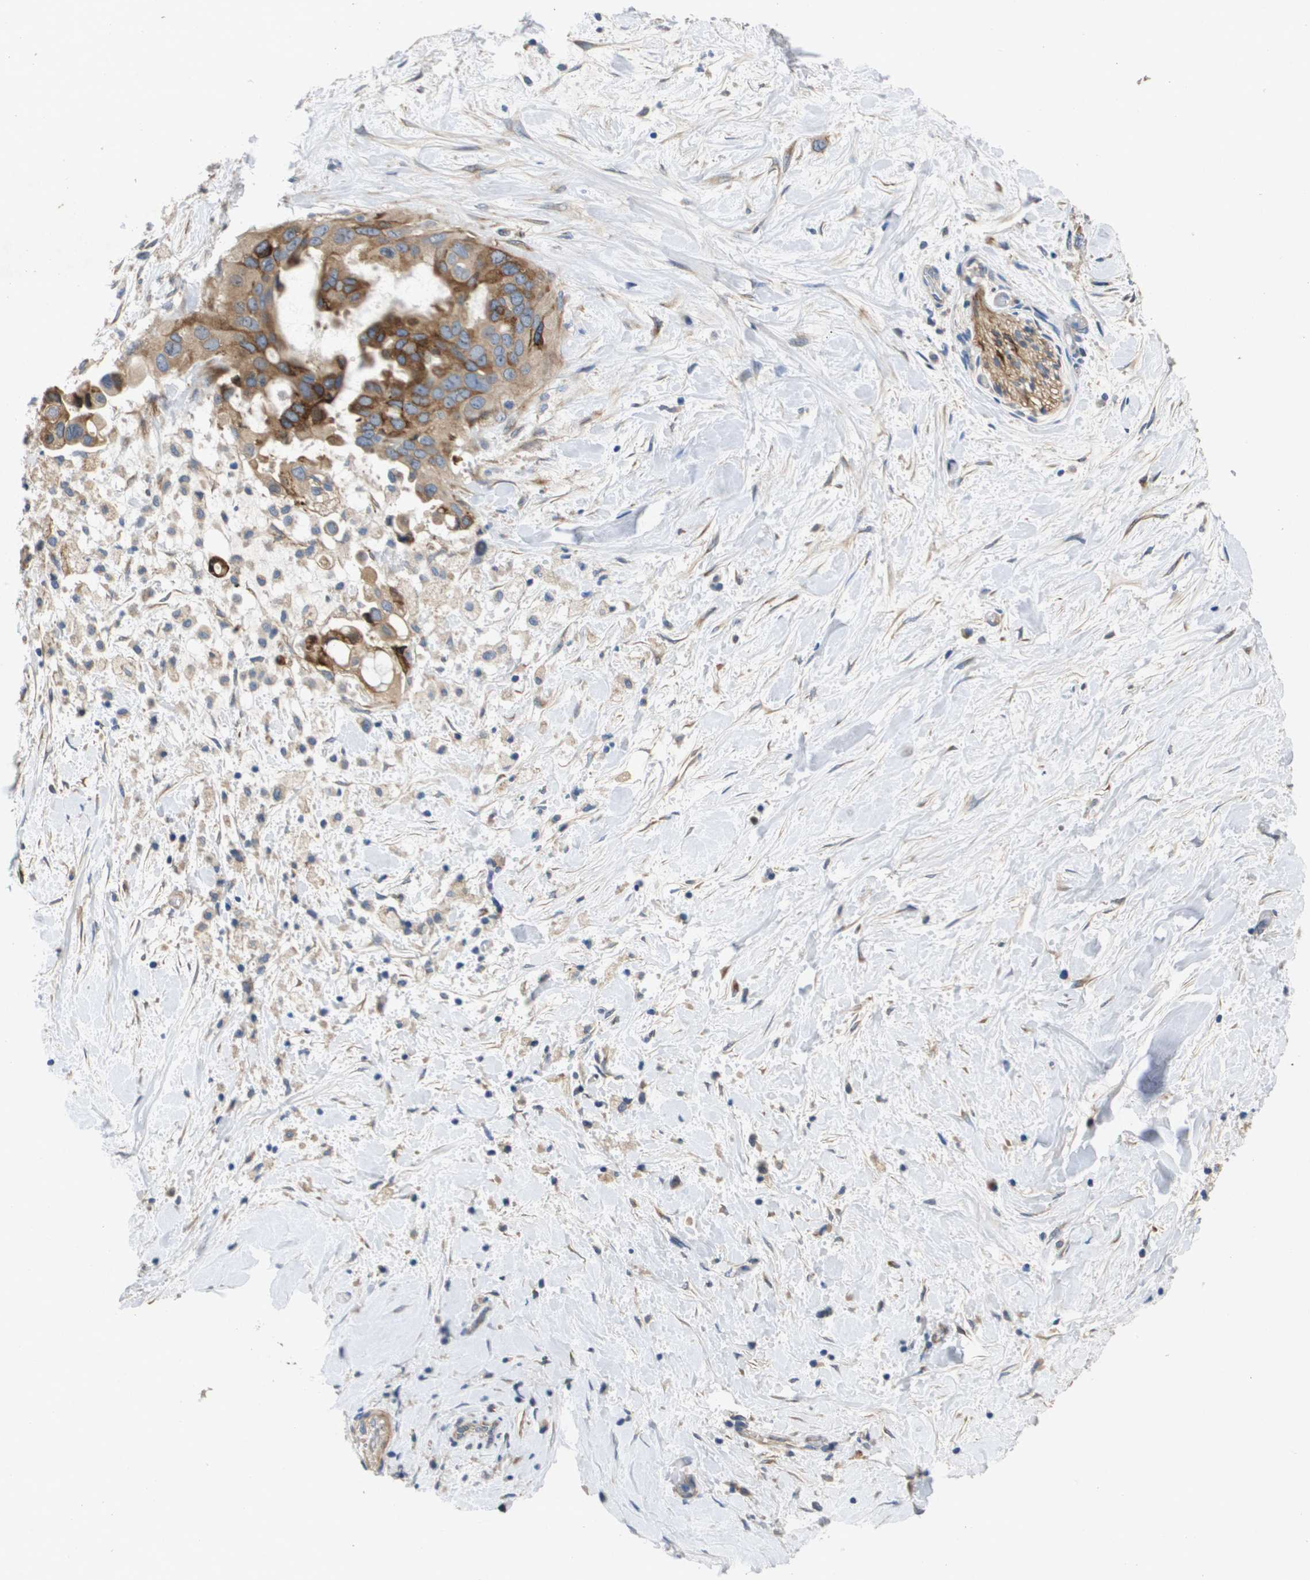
{"staining": {"intensity": "moderate", "quantity": ">75%", "location": "cytoplasmic/membranous"}, "tissue": "pancreatic cancer", "cell_type": "Tumor cells", "image_type": "cancer", "snomed": [{"axis": "morphology", "description": "Adenocarcinoma, NOS"}, {"axis": "topography", "description": "Pancreas"}], "caption": "Immunohistochemistry (IHC) of human adenocarcinoma (pancreatic) shows medium levels of moderate cytoplasmic/membranous positivity in approximately >75% of tumor cells.", "gene": "ENTPD2", "patient": {"sex": "male", "age": 55}}